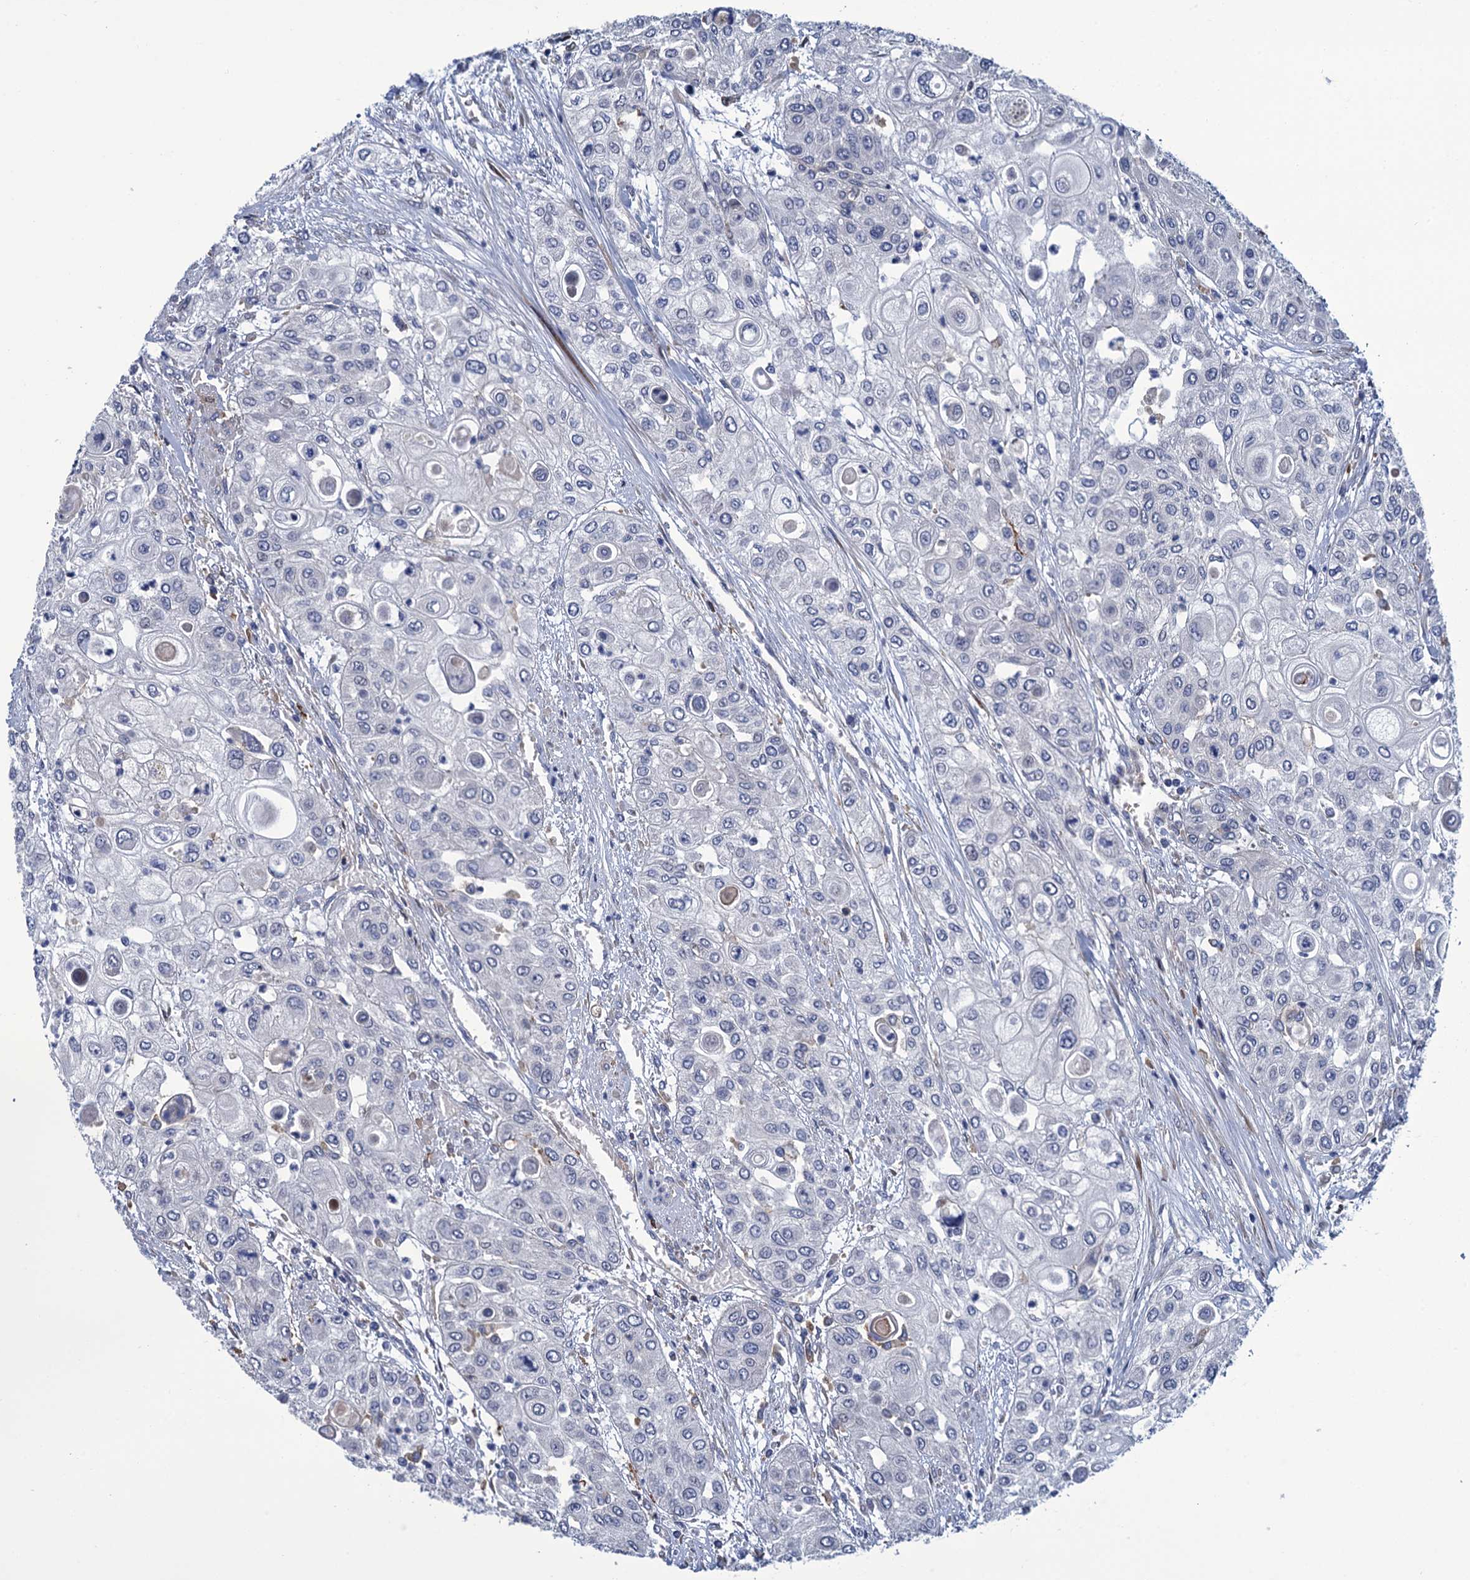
{"staining": {"intensity": "negative", "quantity": "none", "location": "none"}, "tissue": "urothelial cancer", "cell_type": "Tumor cells", "image_type": "cancer", "snomed": [{"axis": "morphology", "description": "Urothelial carcinoma, High grade"}, {"axis": "topography", "description": "Urinary bladder"}], "caption": "Immunohistochemistry (IHC) of urothelial cancer exhibits no expression in tumor cells. Nuclei are stained in blue.", "gene": "DNHD1", "patient": {"sex": "female", "age": 79}}